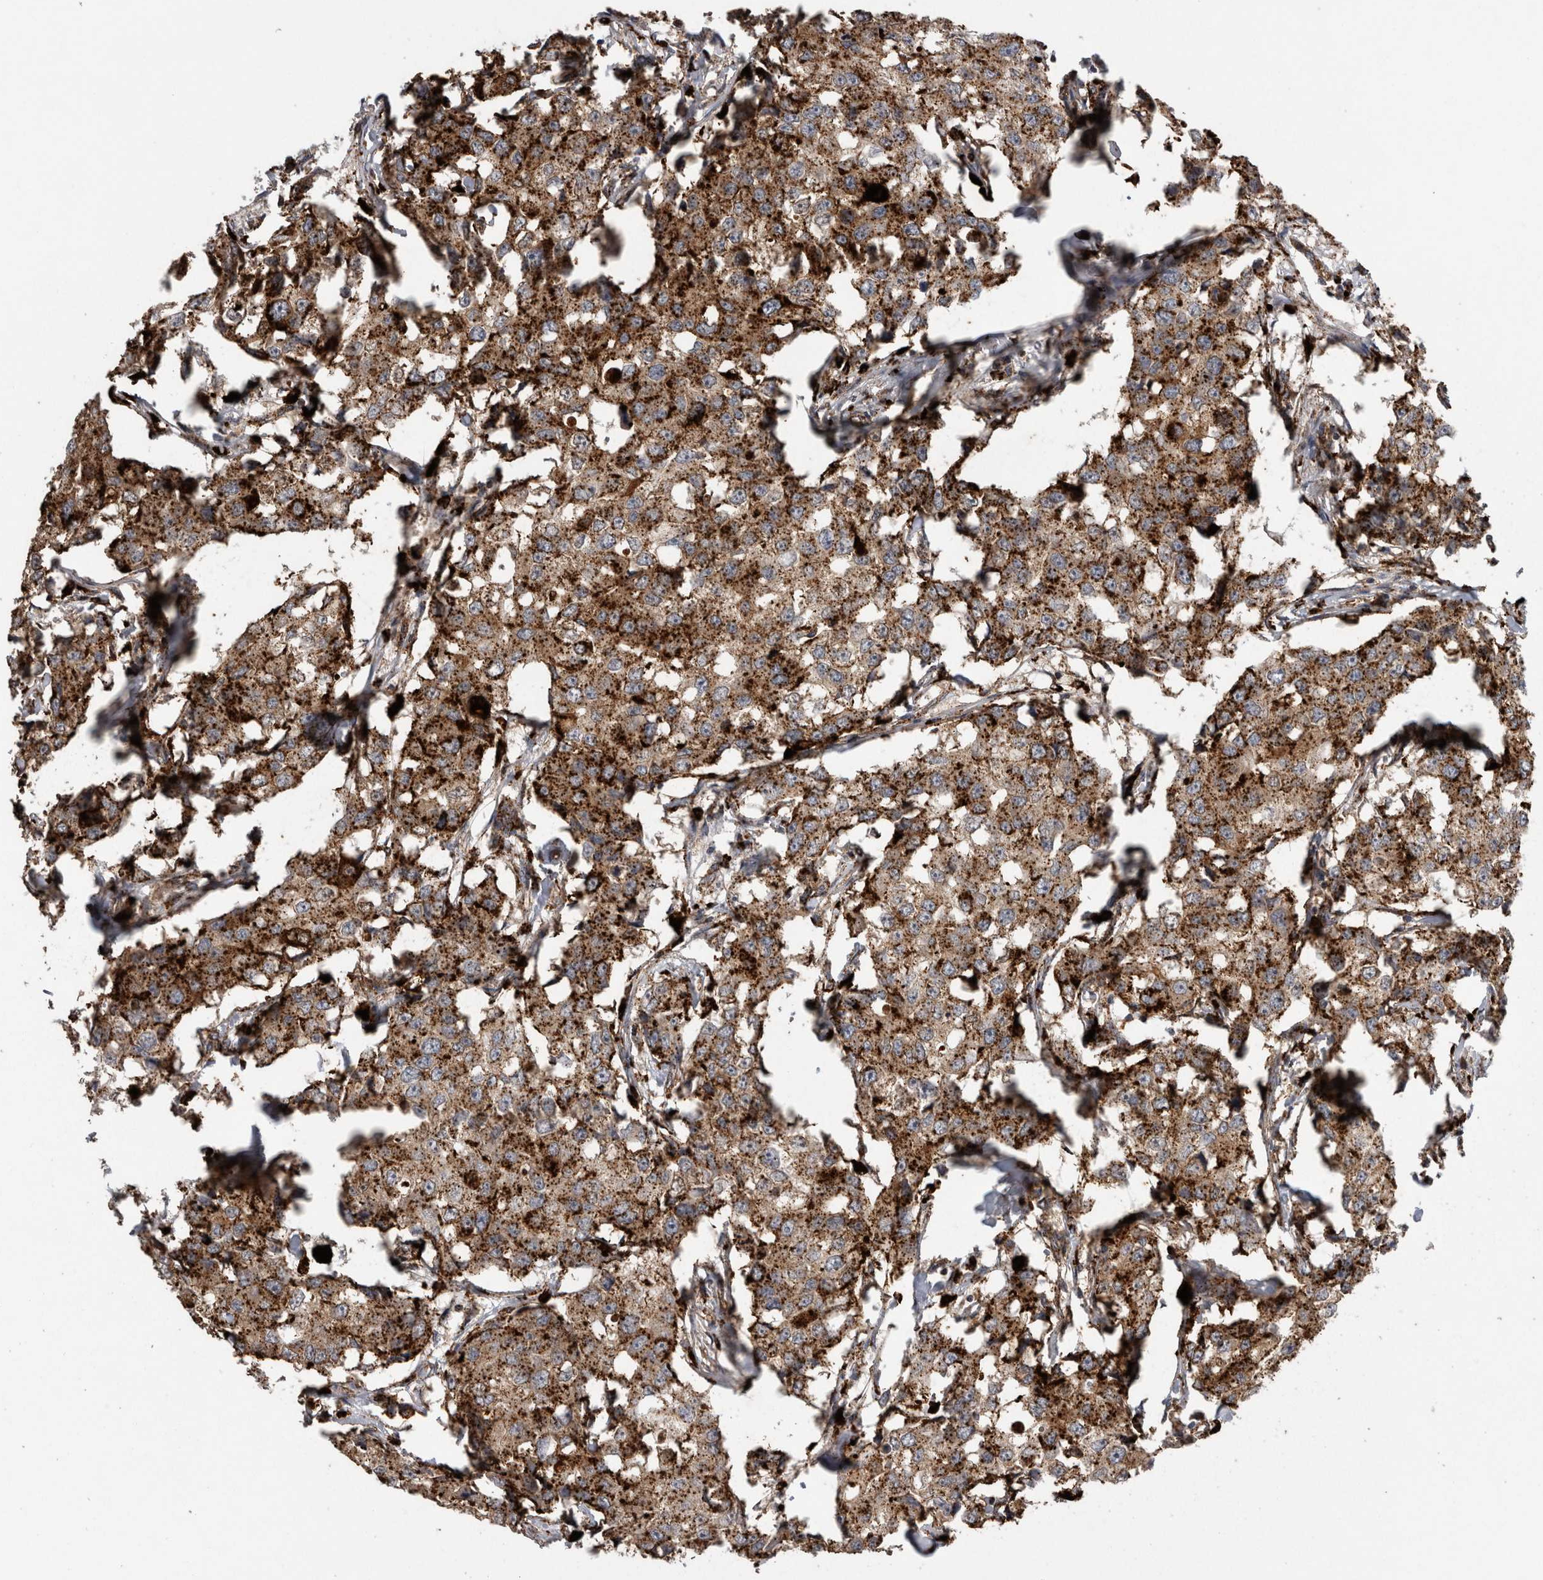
{"staining": {"intensity": "moderate", "quantity": ">75%", "location": "cytoplasmic/membranous"}, "tissue": "breast cancer", "cell_type": "Tumor cells", "image_type": "cancer", "snomed": [{"axis": "morphology", "description": "Duct carcinoma"}, {"axis": "topography", "description": "Breast"}], "caption": "A brown stain shows moderate cytoplasmic/membranous expression of a protein in human breast cancer (intraductal carcinoma) tumor cells. Using DAB (3,3'-diaminobenzidine) (brown) and hematoxylin (blue) stains, captured at high magnification using brightfield microscopy.", "gene": "CTSZ", "patient": {"sex": "female", "age": 27}}